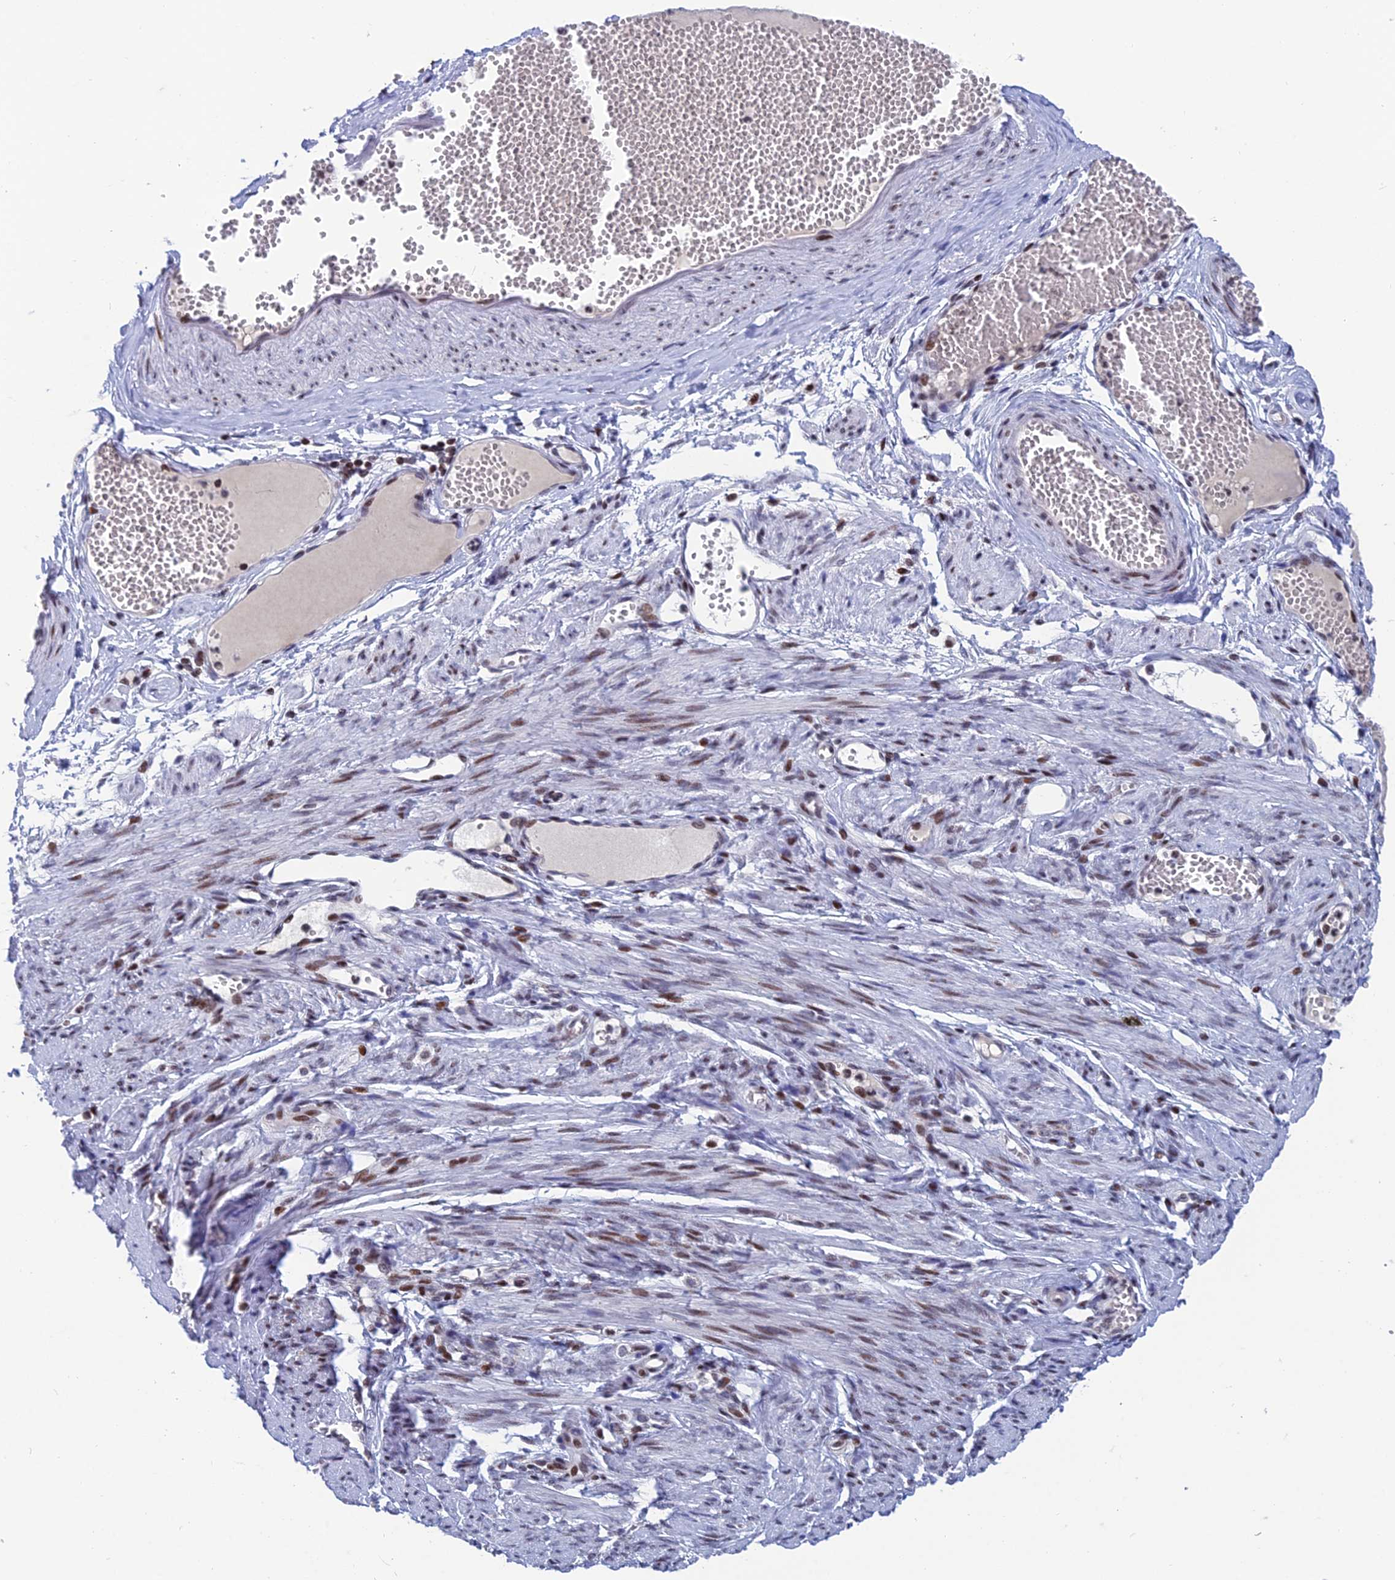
{"staining": {"intensity": "negative", "quantity": "none", "location": "none"}, "tissue": "adipose tissue", "cell_type": "Adipocytes", "image_type": "normal", "snomed": [{"axis": "morphology", "description": "Normal tissue, NOS"}, {"axis": "topography", "description": "Smooth muscle"}, {"axis": "topography", "description": "Peripheral nerve tissue"}], "caption": "High magnification brightfield microscopy of benign adipose tissue stained with DAB (brown) and counterstained with hematoxylin (blue): adipocytes show no significant expression. The staining was performed using DAB to visualize the protein expression in brown, while the nuclei were stained in blue with hematoxylin (Magnification: 20x).", "gene": "AFF3", "patient": {"sex": "female", "age": 39}}